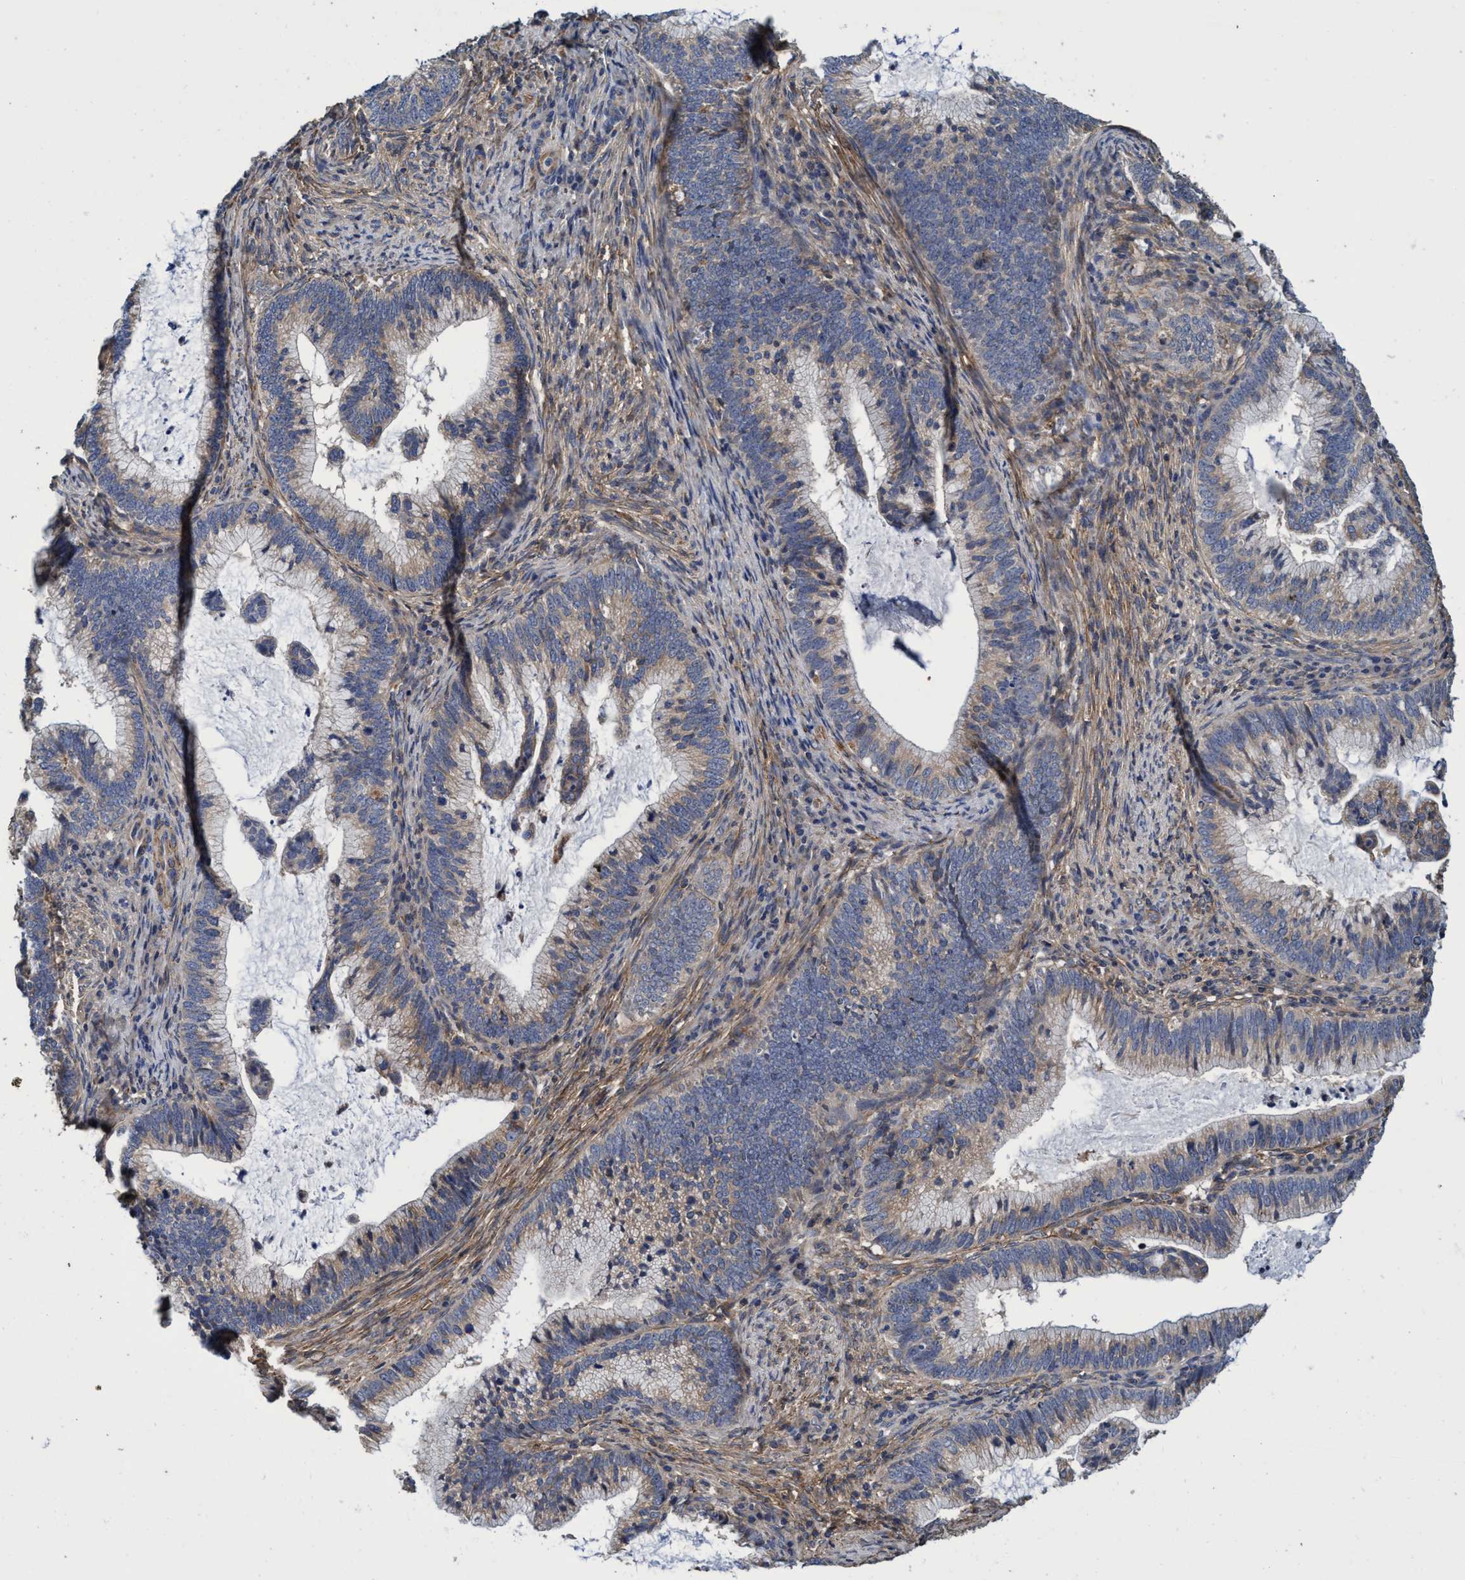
{"staining": {"intensity": "weak", "quantity": ">75%", "location": "cytoplasmic/membranous"}, "tissue": "cervical cancer", "cell_type": "Tumor cells", "image_type": "cancer", "snomed": [{"axis": "morphology", "description": "Adenocarcinoma, NOS"}, {"axis": "topography", "description": "Cervix"}], "caption": "This histopathology image reveals immunohistochemistry (IHC) staining of cervical adenocarcinoma, with low weak cytoplasmic/membranous positivity in about >75% of tumor cells.", "gene": "CALCOCO2", "patient": {"sex": "female", "age": 36}}